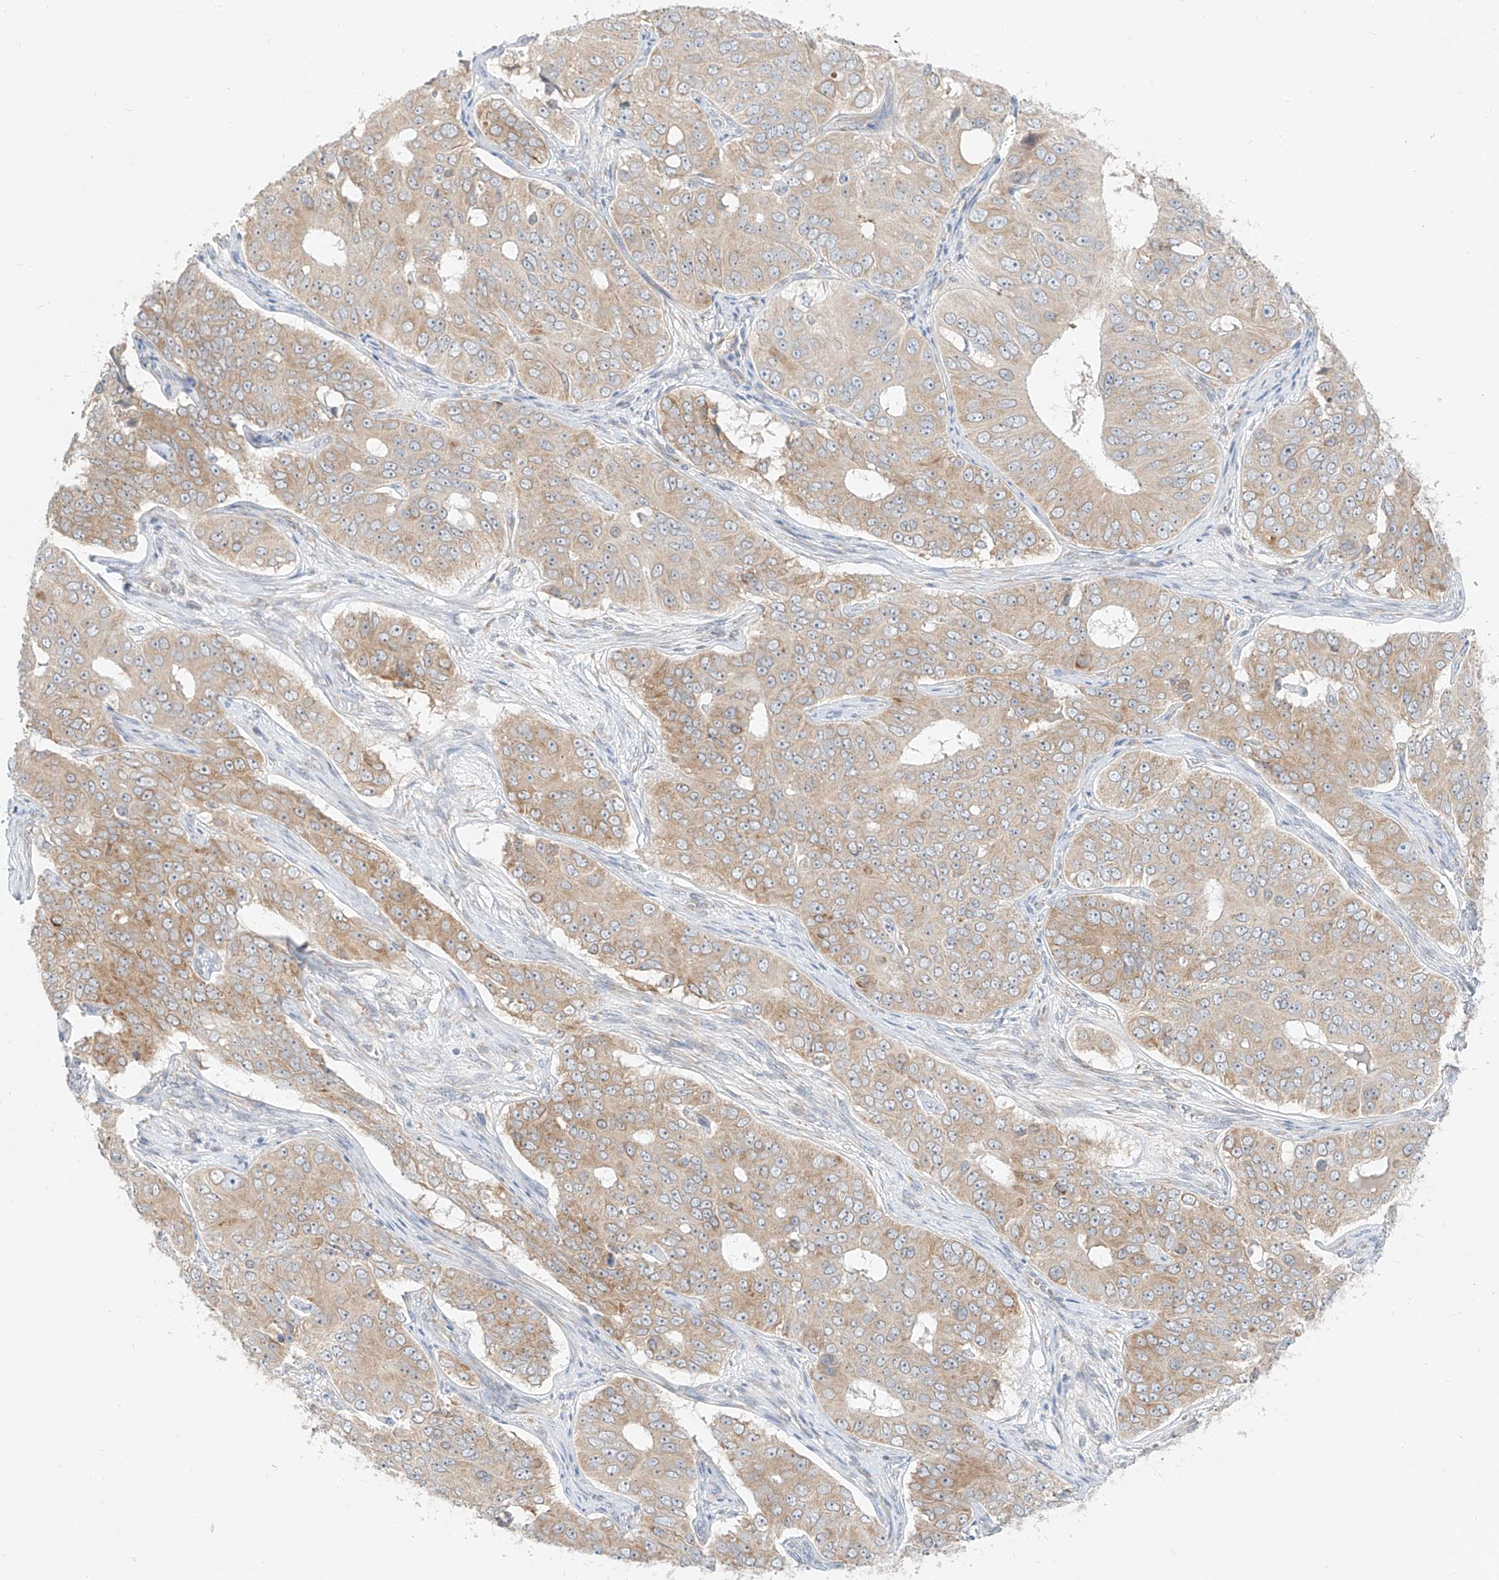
{"staining": {"intensity": "weak", "quantity": ">75%", "location": "cytoplasmic/membranous"}, "tissue": "ovarian cancer", "cell_type": "Tumor cells", "image_type": "cancer", "snomed": [{"axis": "morphology", "description": "Carcinoma, endometroid"}, {"axis": "topography", "description": "Ovary"}], "caption": "Human endometroid carcinoma (ovarian) stained for a protein (brown) reveals weak cytoplasmic/membranous positive staining in about >75% of tumor cells.", "gene": "STT3A", "patient": {"sex": "female", "age": 51}}